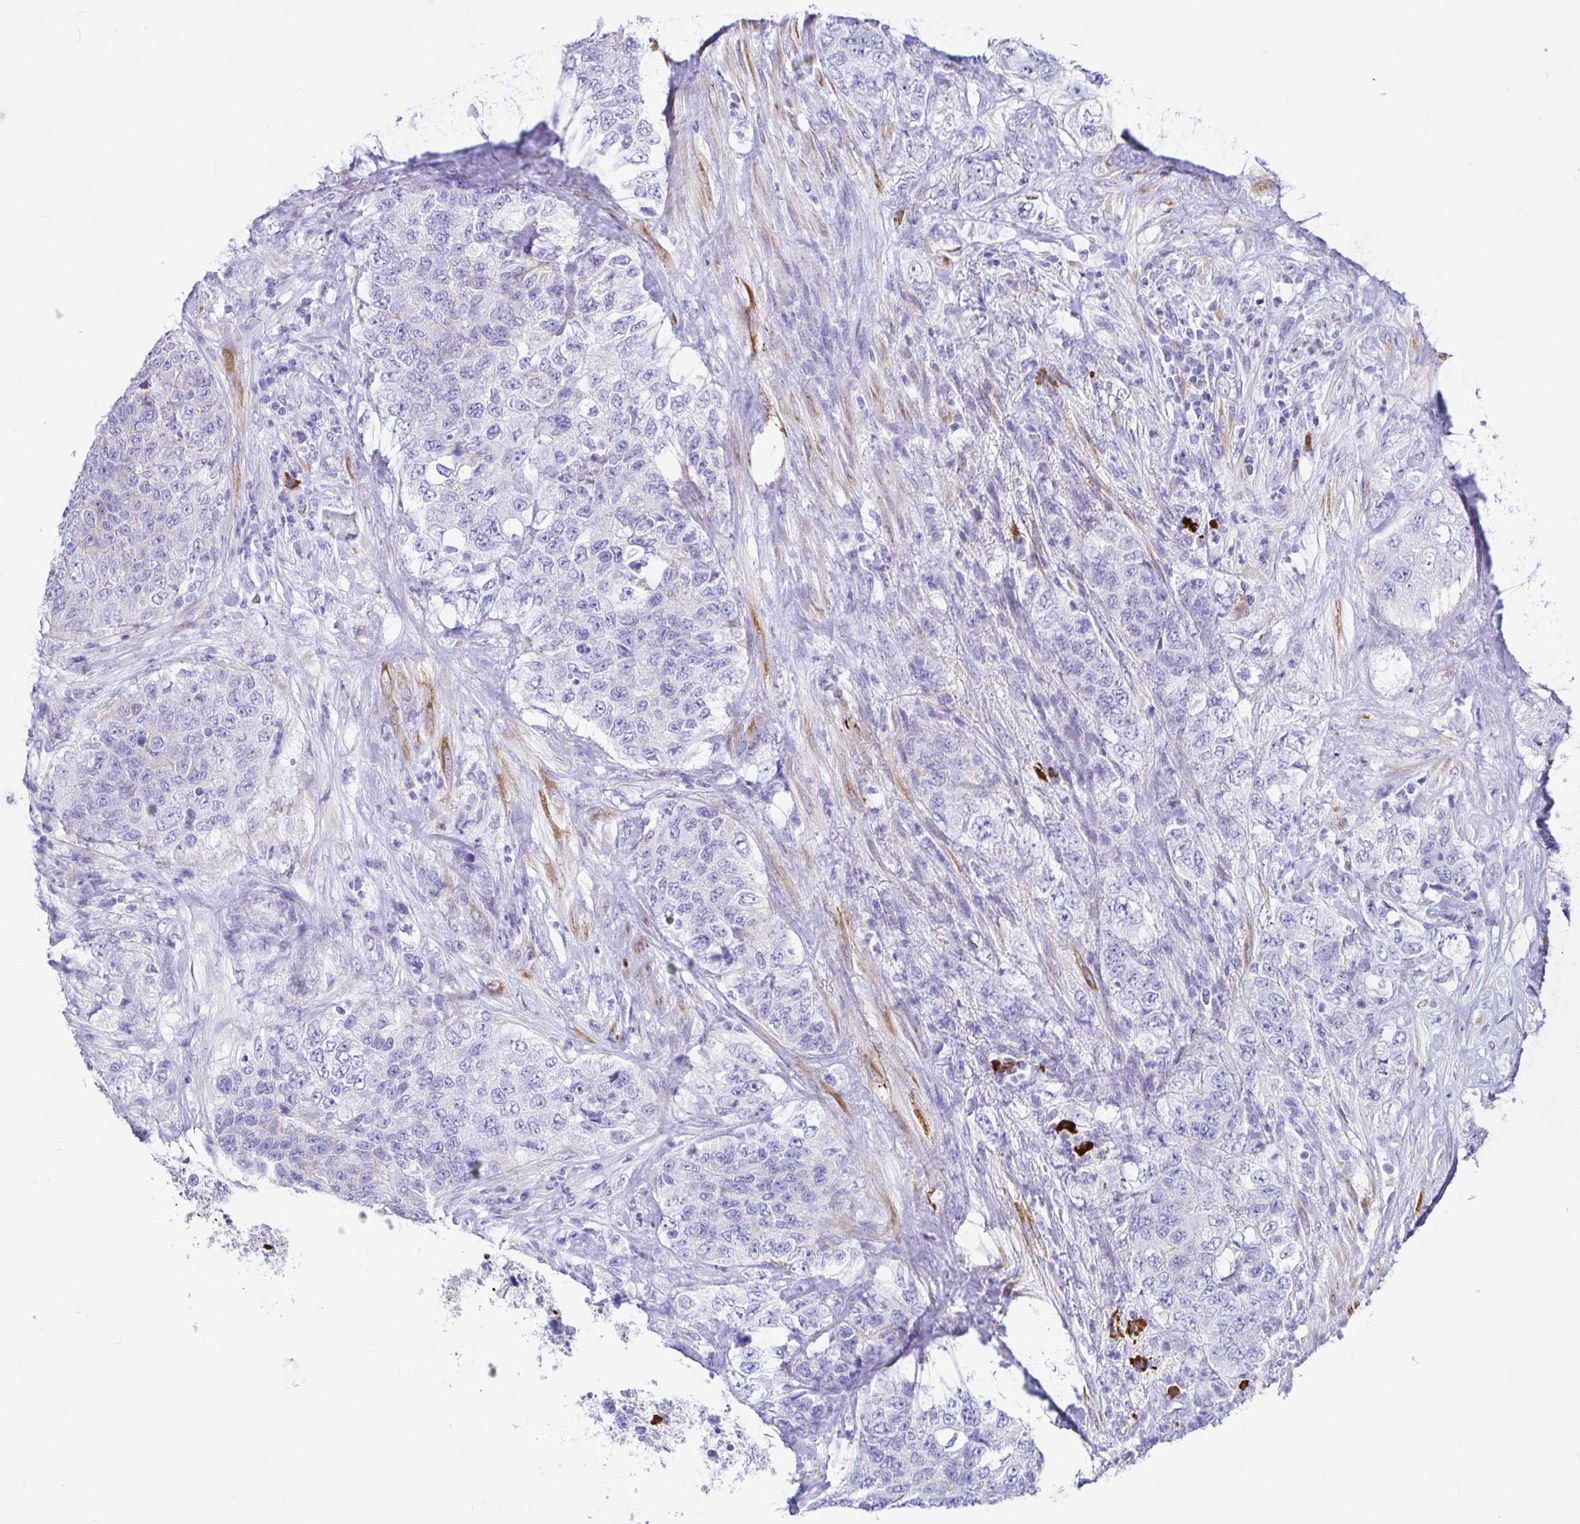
{"staining": {"intensity": "negative", "quantity": "none", "location": "none"}, "tissue": "urothelial cancer", "cell_type": "Tumor cells", "image_type": "cancer", "snomed": [{"axis": "morphology", "description": "Urothelial carcinoma, High grade"}, {"axis": "topography", "description": "Urinary bladder"}], "caption": "An immunohistochemistry micrograph of urothelial cancer is shown. There is no staining in tumor cells of urothelial cancer.", "gene": "CCDC62", "patient": {"sex": "female", "age": 78}}